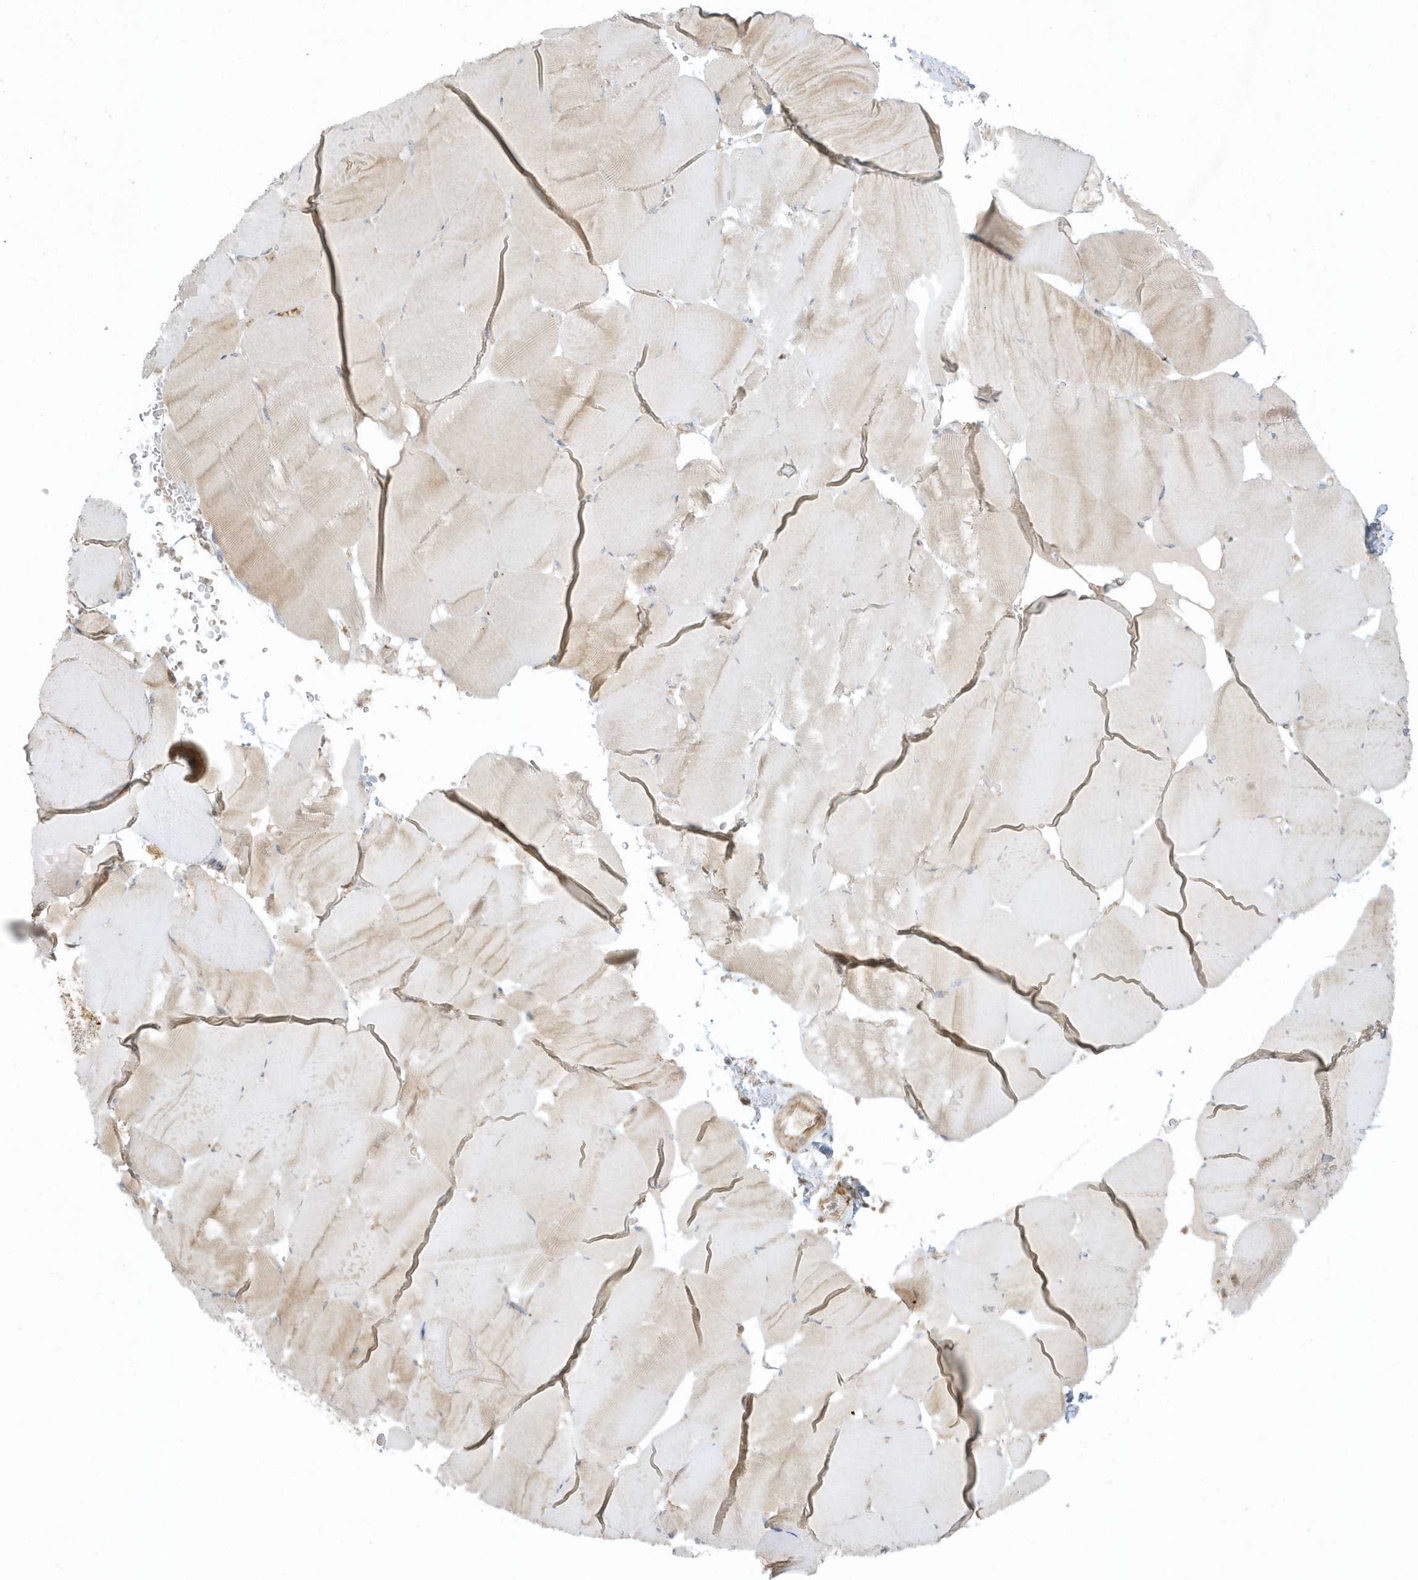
{"staining": {"intensity": "weak", "quantity": "<25%", "location": "cytoplasmic/membranous"}, "tissue": "skeletal muscle", "cell_type": "Myocytes", "image_type": "normal", "snomed": [{"axis": "morphology", "description": "Normal tissue, NOS"}, {"axis": "topography", "description": "Skeletal muscle"}], "caption": "Unremarkable skeletal muscle was stained to show a protein in brown. There is no significant expression in myocytes.", "gene": "ZBTB8A", "patient": {"sex": "male", "age": 62}}